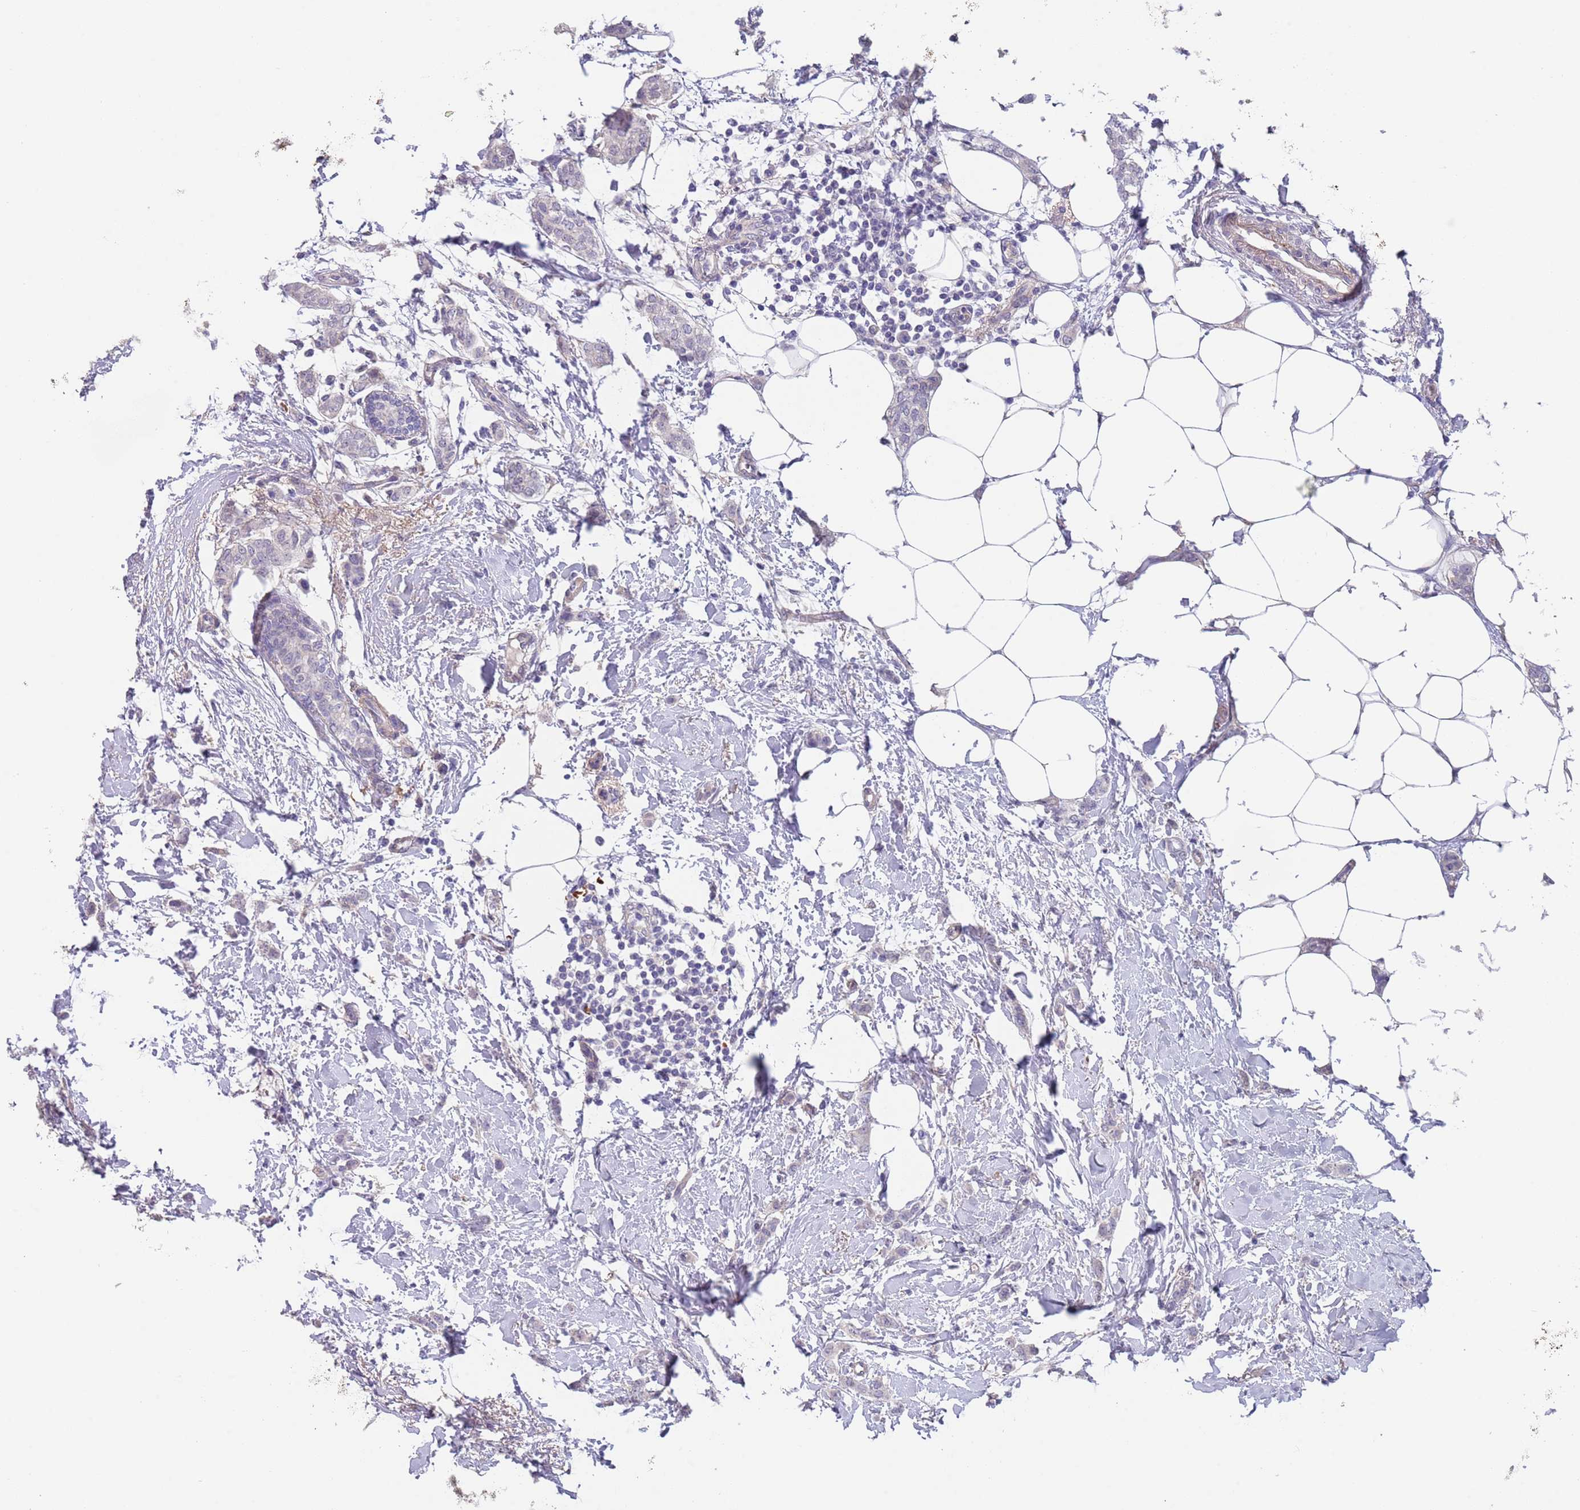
{"staining": {"intensity": "negative", "quantity": "none", "location": "none"}, "tissue": "breast cancer", "cell_type": "Tumor cells", "image_type": "cancer", "snomed": [{"axis": "morphology", "description": "Duct carcinoma"}, {"axis": "topography", "description": "Breast"}], "caption": "High power microscopy photomicrograph of an immunohistochemistry micrograph of intraductal carcinoma (breast), revealing no significant expression in tumor cells.", "gene": "RNF169", "patient": {"sex": "female", "age": 72}}